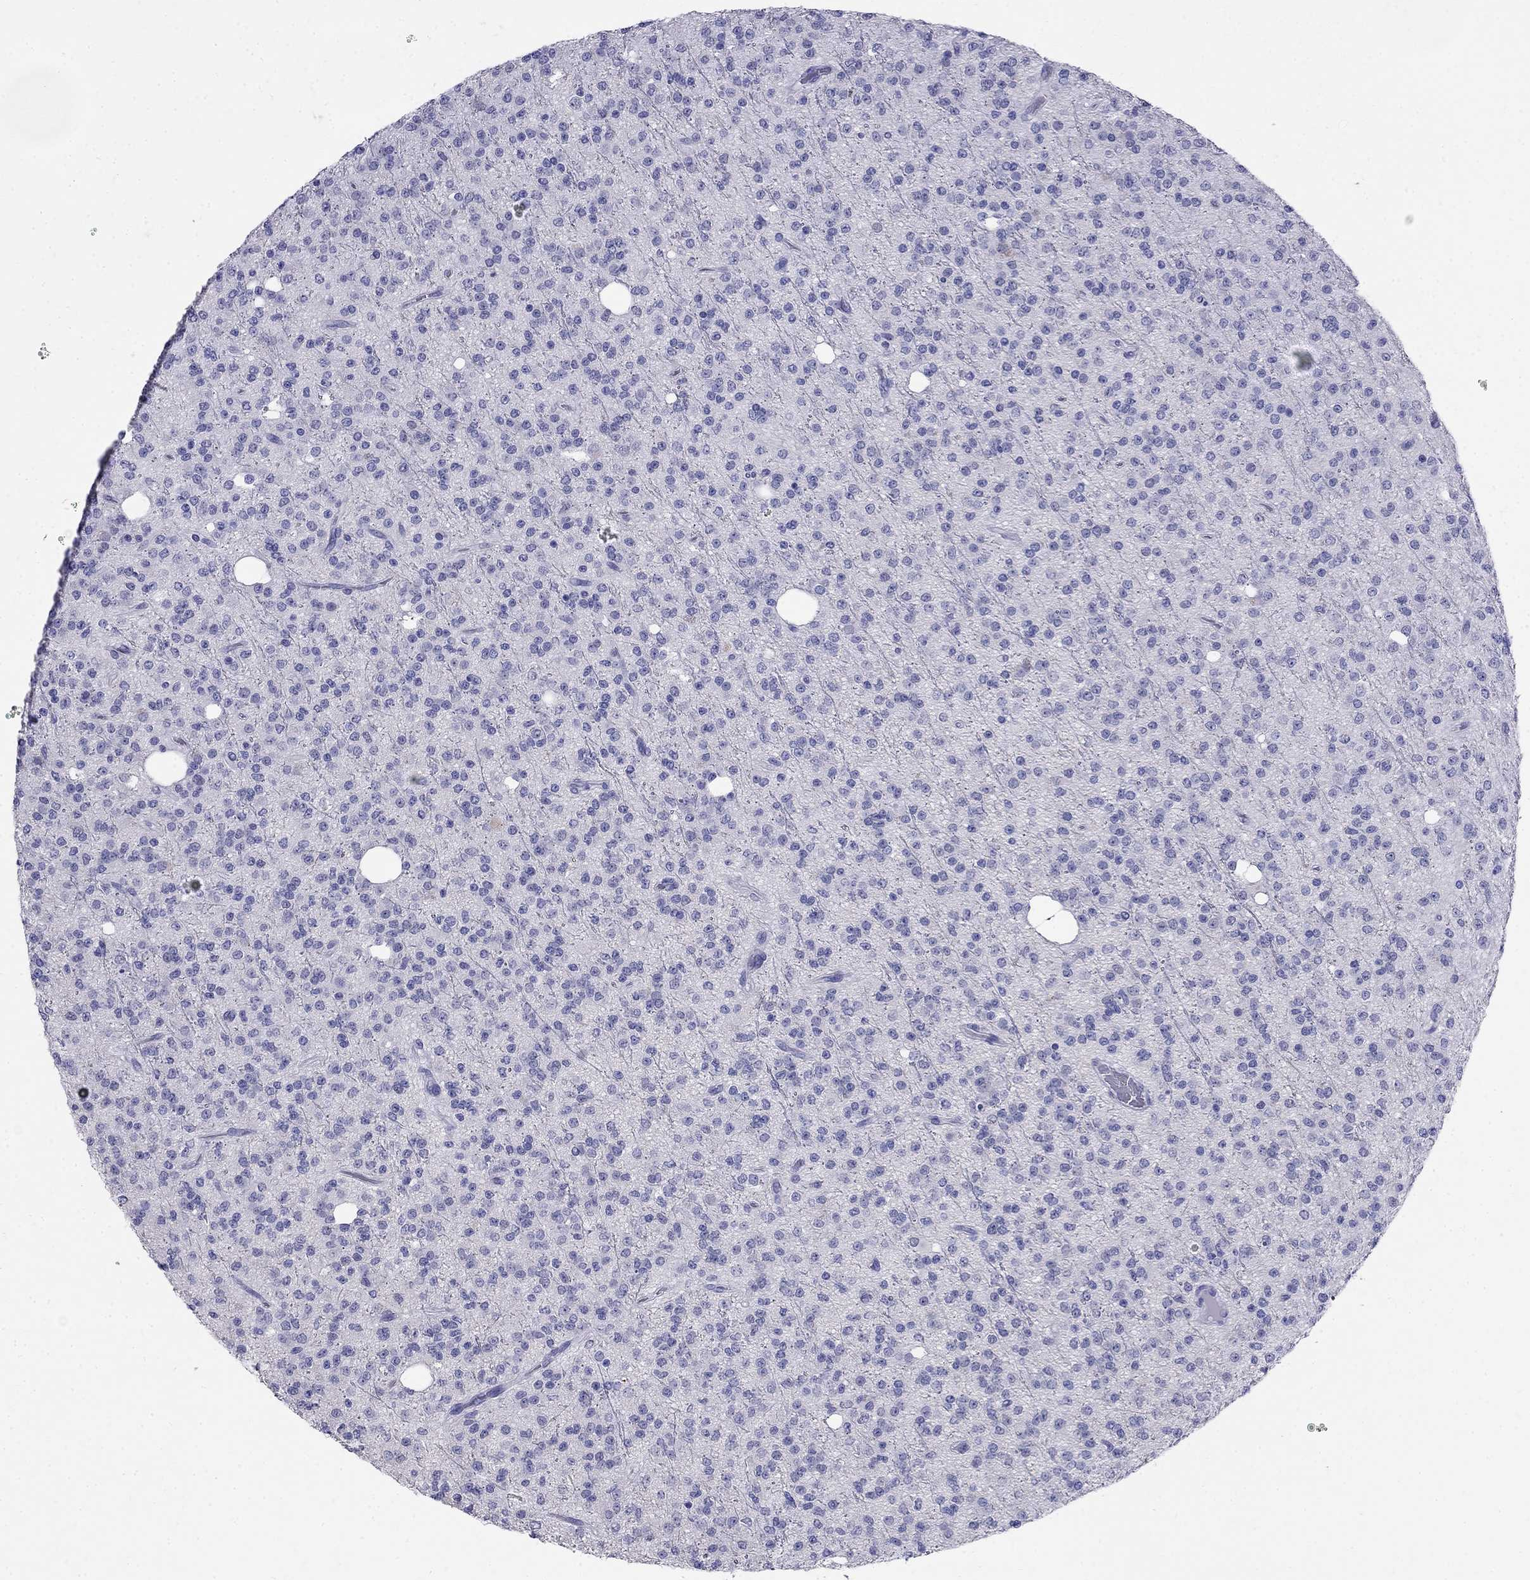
{"staining": {"intensity": "negative", "quantity": "none", "location": "none"}, "tissue": "glioma", "cell_type": "Tumor cells", "image_type": "cancer", "snomed": [{"axis": "morphology", "description": "Glioma, malignant, Low grade"}, {"axis": "topography", "description": "Brain"}], "caption": "Photomicrograph shows no significant protein expression in tumor cells of malignant low-grade glioma.", "gene": "PPP1R36", "patient": {"sex": "male", "age": 27}}